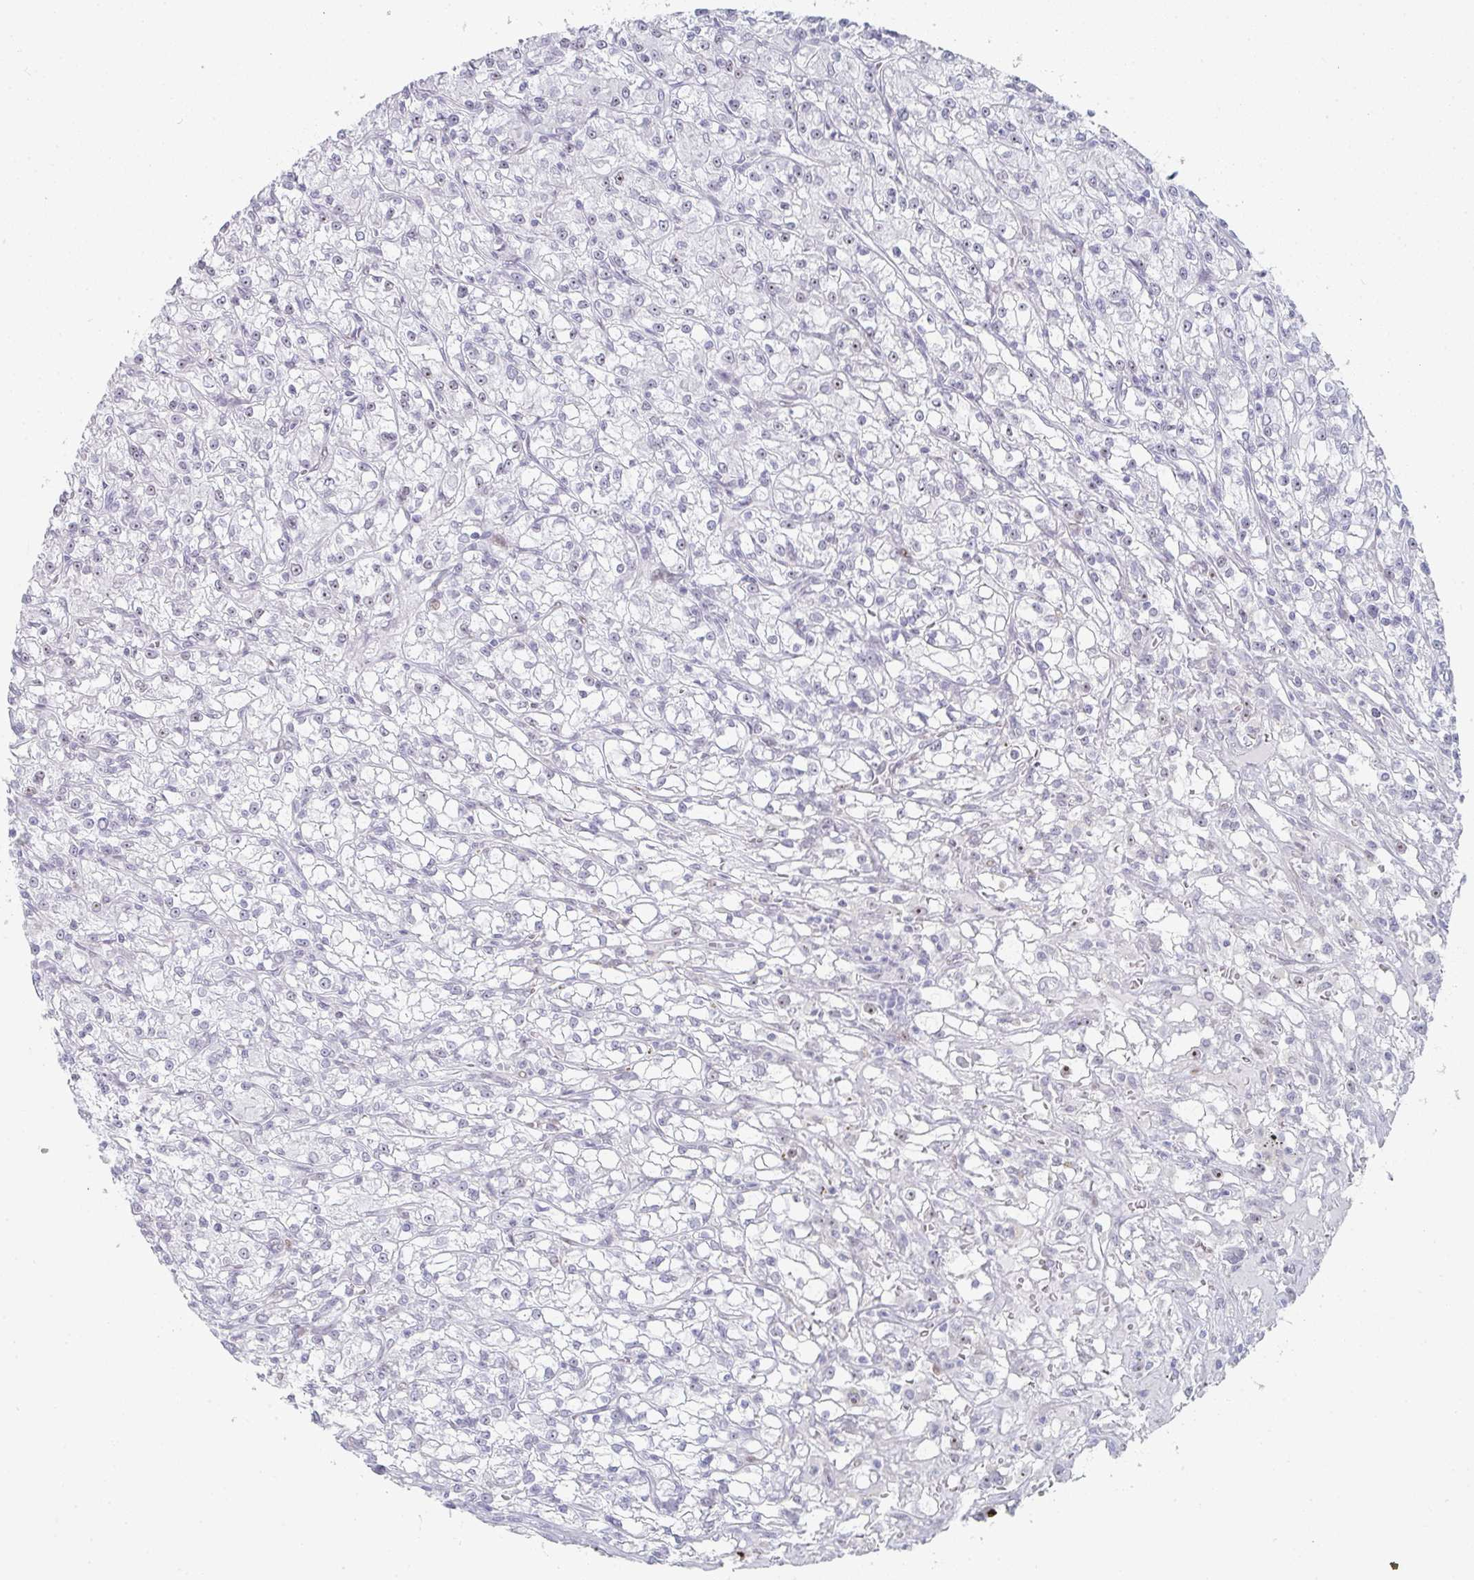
{"staining": {"intensity": "negative", "quantity": "none", "location": "none"}, "tissue": "renal cancer", "cell_type": "Tumor cells", "image_type": "cancer", "snomed": [{"axis": "morphology", "description": "Adenocarcinoma, NOS"}, {"axis": "topography", "description": "Kidney"}], "caption": "There is no significant positivity in tumor cells of renal cancer.", "gene": "POU2AF2", "patient": {"sex": "female", "age": 59}}